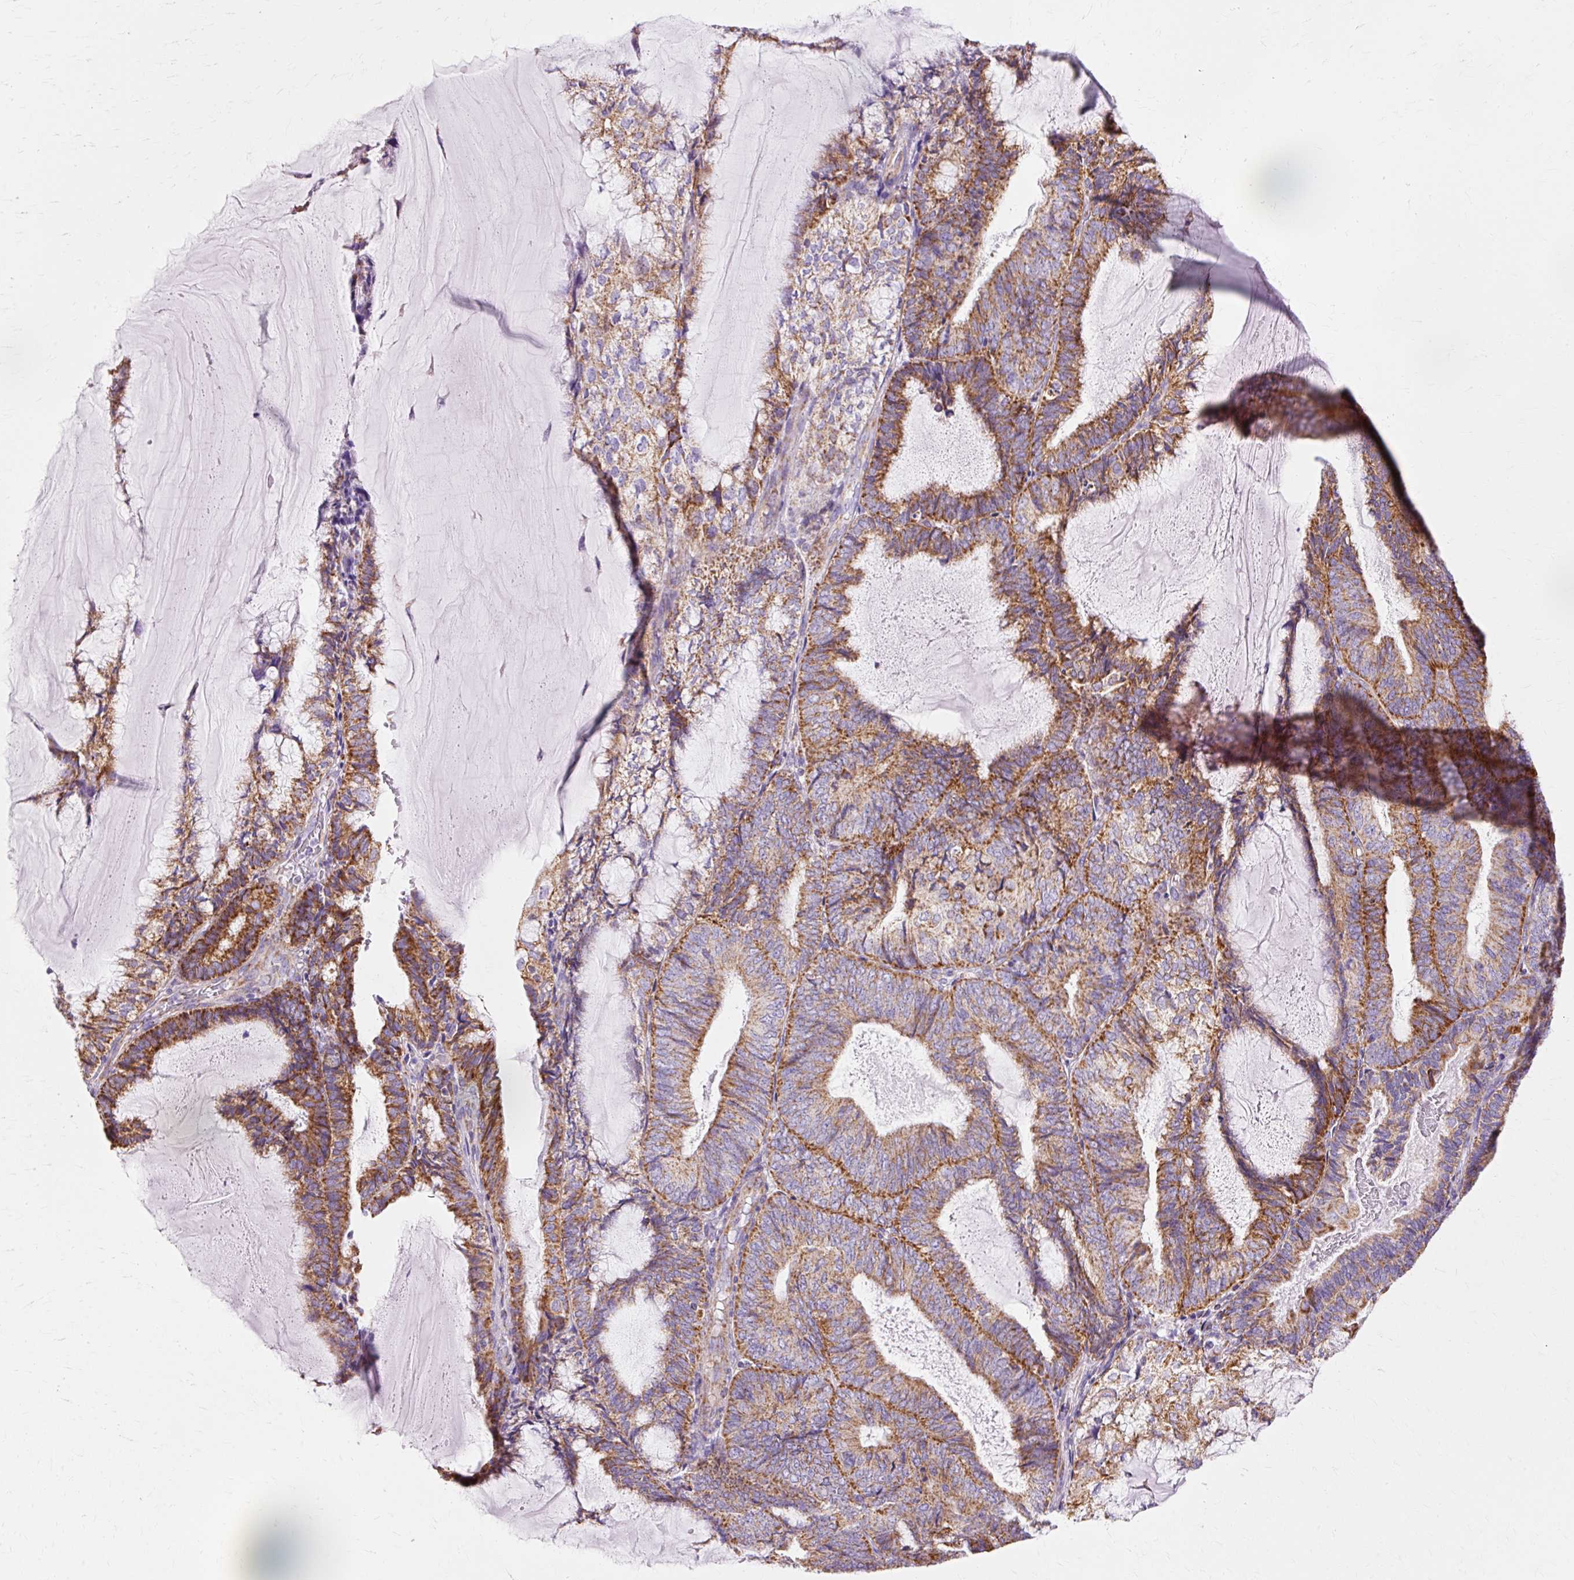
{"staining": {"intensity": "strong", "quantity": ">75%", "location": "cytoplasmic/membranous"}, "tissue": "endometrial cancer", "cell_type": "Tumor cells", "image_type": "cancer", "snomed": [{"axis": "morphology", "description": "Adenocarcinoma, NOS"}, {"axis": "topography", "description": "Endometrium"}], "caption": "Immunohistochemistry (IHC) (DAB (3,3'-diaminobenzidine)) staining of adenocarcinoma (endometrial) exhibits strong cytoplasmic/membranous protein positivity in about >75% of tumor cells.", "gene": "ATP5PO", "patient": {"sex": "female", "age": 81}}